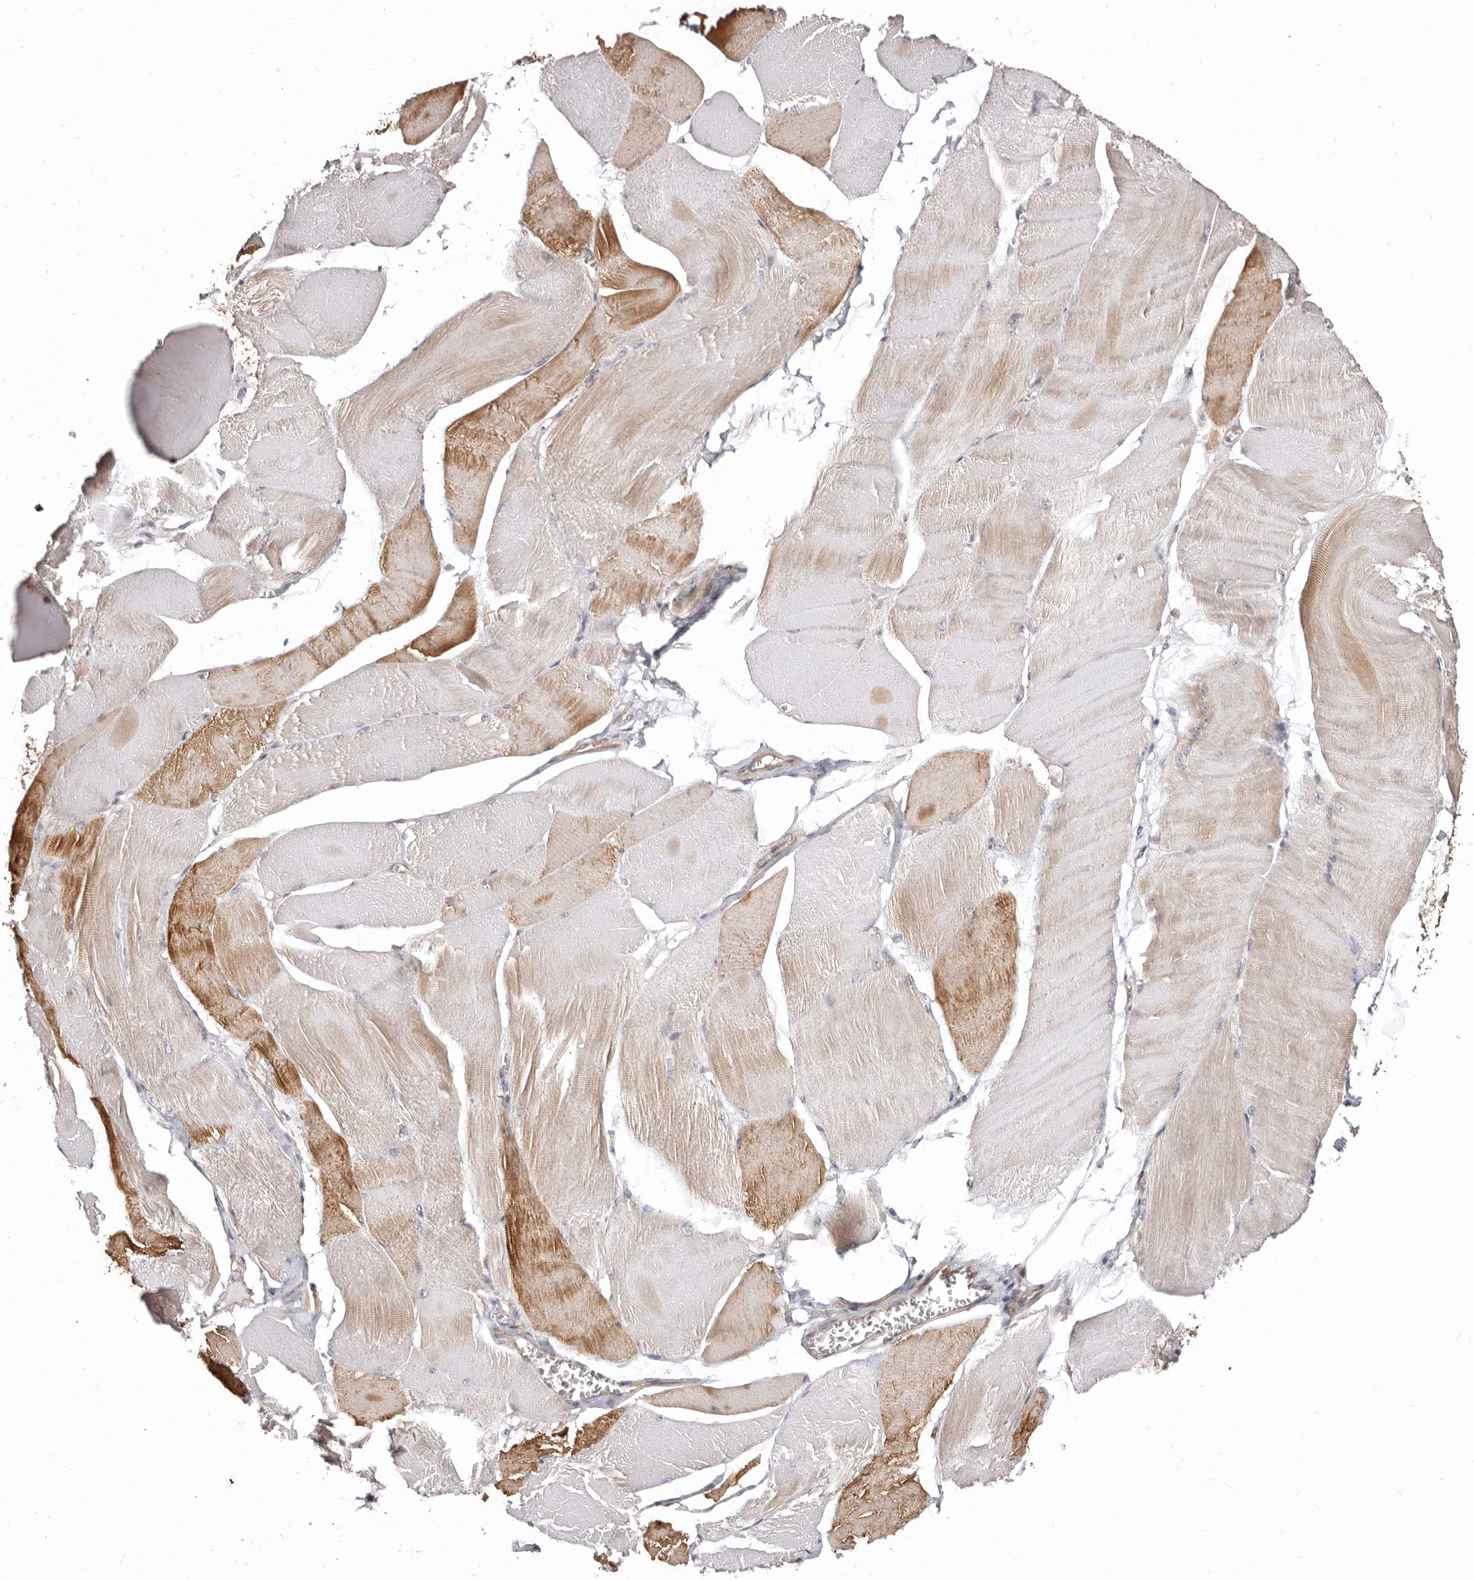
{"staining": {"intensity": "moderate", "quantity": "25%-75%", "location": "cytoplasmic/membranous"}, "tissue": "skeletal muscle", "cell_type": "Myocytes", "image_type": "normal", "snomed": [{"axis": "morphology", "description": "Normal tissue, NOS"}, {"axis": "morphology", "description": "Basal cell carcinoma"}, {"axis": "topography", "description": "Skeletal muscle"}], "caption": "Protein expression analysis of benign skeletal muscle demonstrates moderate cytoplasmic/membranous expression in approximately 25%-75% of myocytes. Ihc stains the protein of interest in brown and the nuclei are stained blue.", "gene": "GPATCH4", "patient": {"sex": "female", "age": 64}}